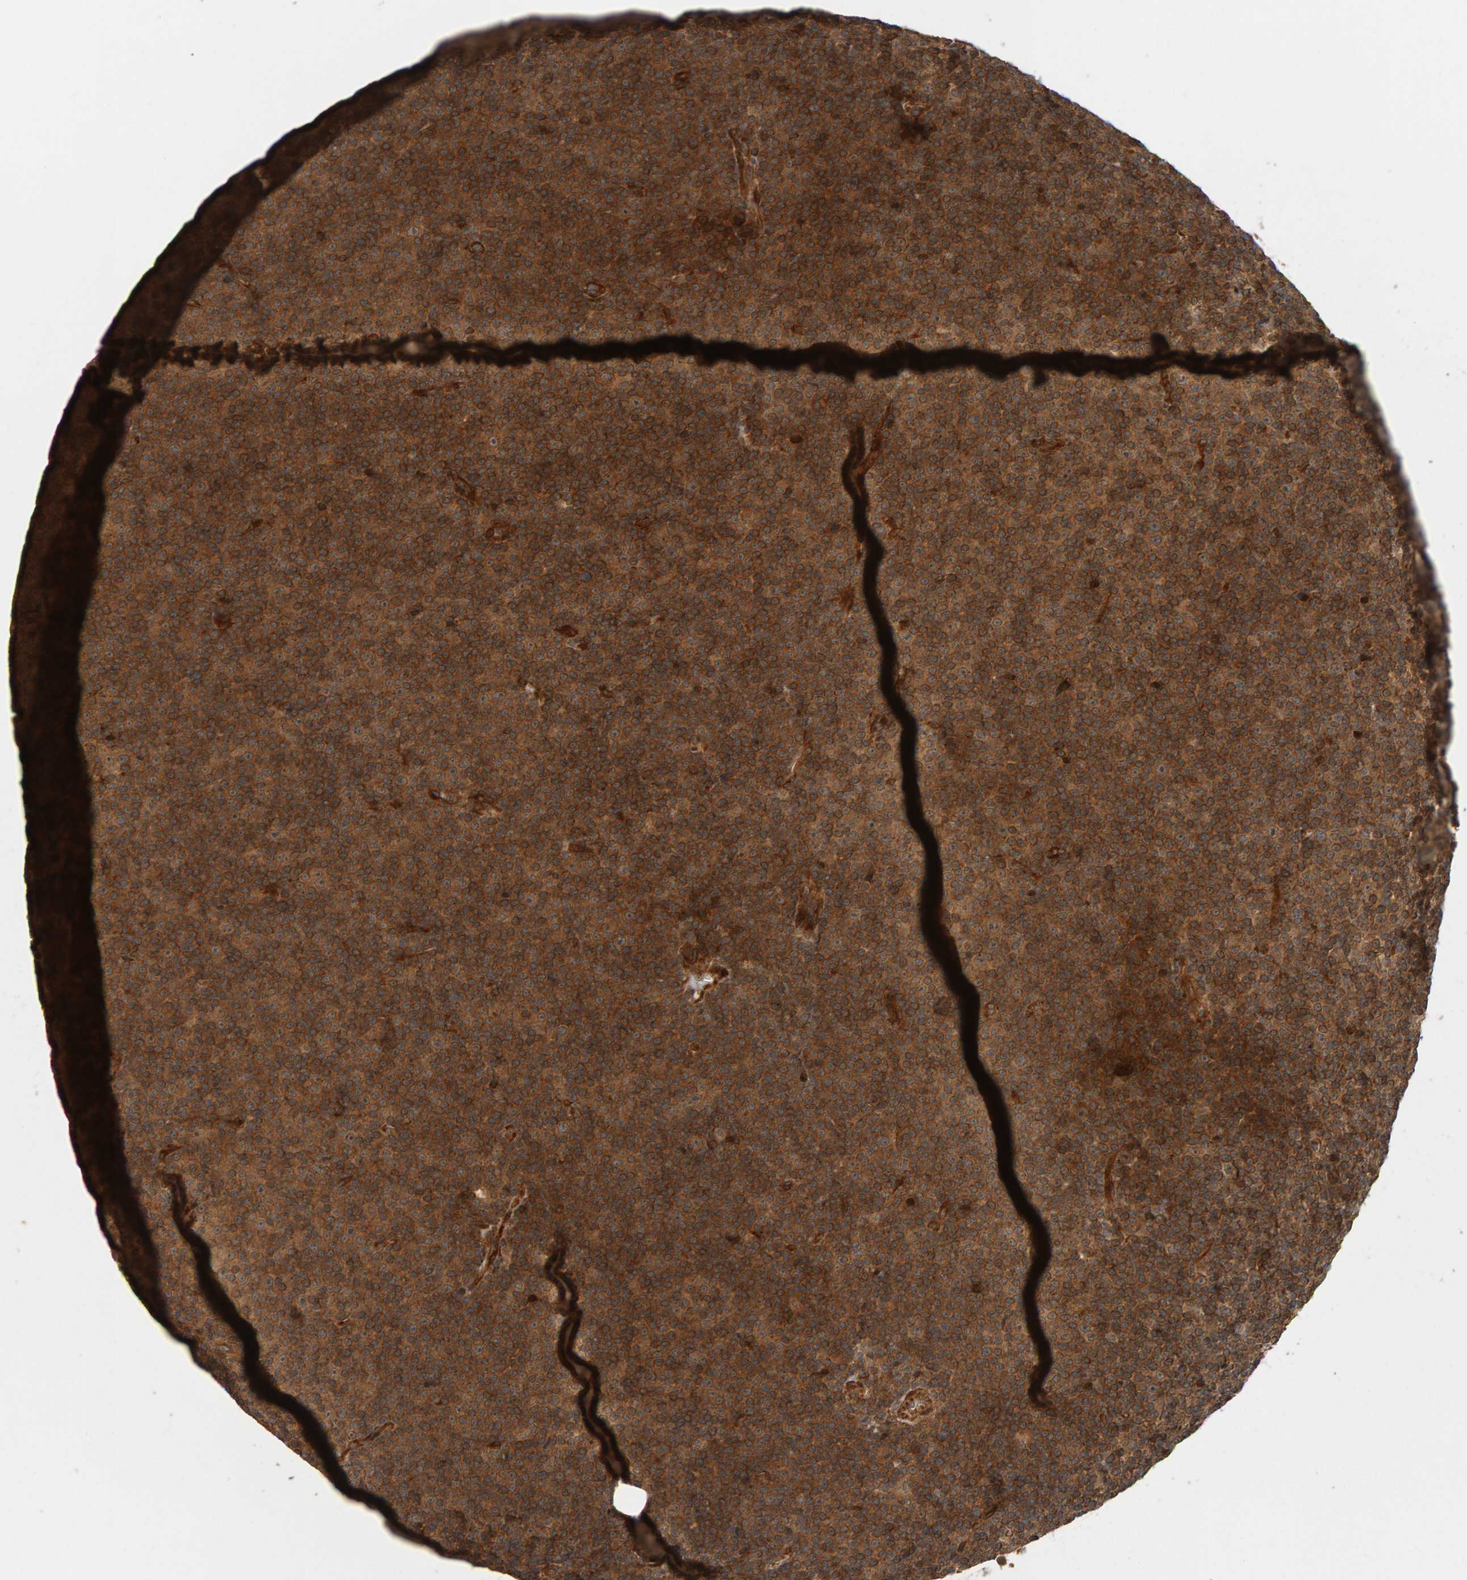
{"staining": {"intensity": "moderate", "quantity": ">75%", "location": "cytoplasmic/membranous"}, "tissue": "lymphoma", "cell_type": "Tumor cells", "image_type": "cancer", "snomed": [{"axis": "morphology", "description": "Malignant lymphoma, non-Hodgkin's type, Low grade"}, {"axis": "topography", "description": "Lymph node"}], "caption": "An image of lymphoma stained for a protein shows moderate cytoplasmic/membranous brown staining in tumor cells.", "gene": "ZFAND1", "patient": {"sex": "female", "age": 67}}